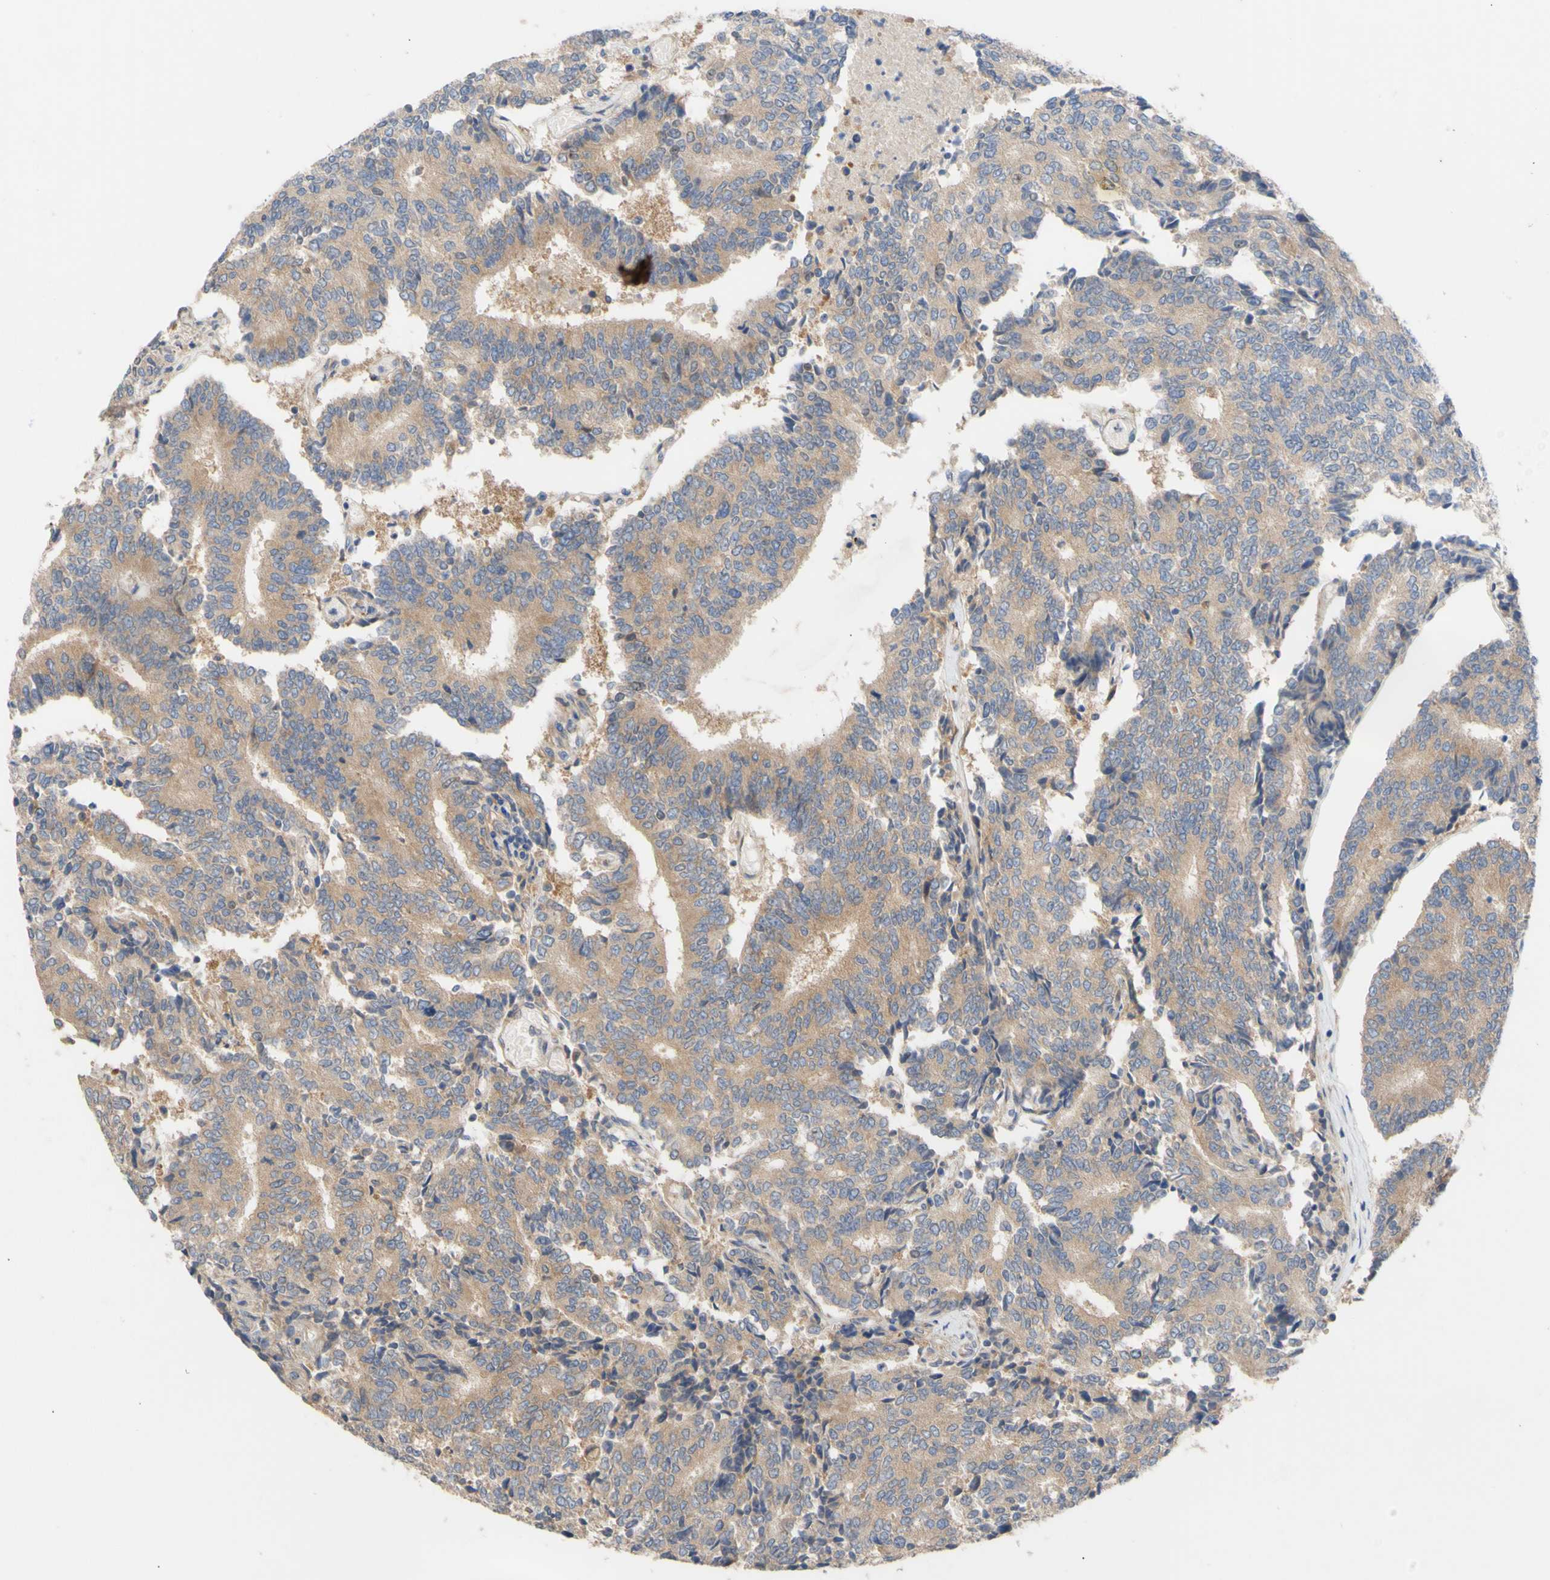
{"staining": {"intensity": "weak", "quantity": ">75%", "location": "cytoplasmic/membranous"}, "tissue": "prostate cancer", "cell_type": "Tumor cells", "image_type": "cancer", "snomed": [{"axis": "morphology", "description": "Normal tissue, NOS"}, {"axis": "morphology", "description": "Adenocarcinoma, High grade"}, {"axis": "topography", "description": "Prostate"}, {"axis": "topography", "description": "Seminal veicle"}], "caption": "Prostate high-grade adenocarcinoma tissue exhibits weak cytoplasmic/membranous expression in approximately >75% of tumor cells", "gene": "EIF2S3", "patient": {"sex": "male", "age": 55}}